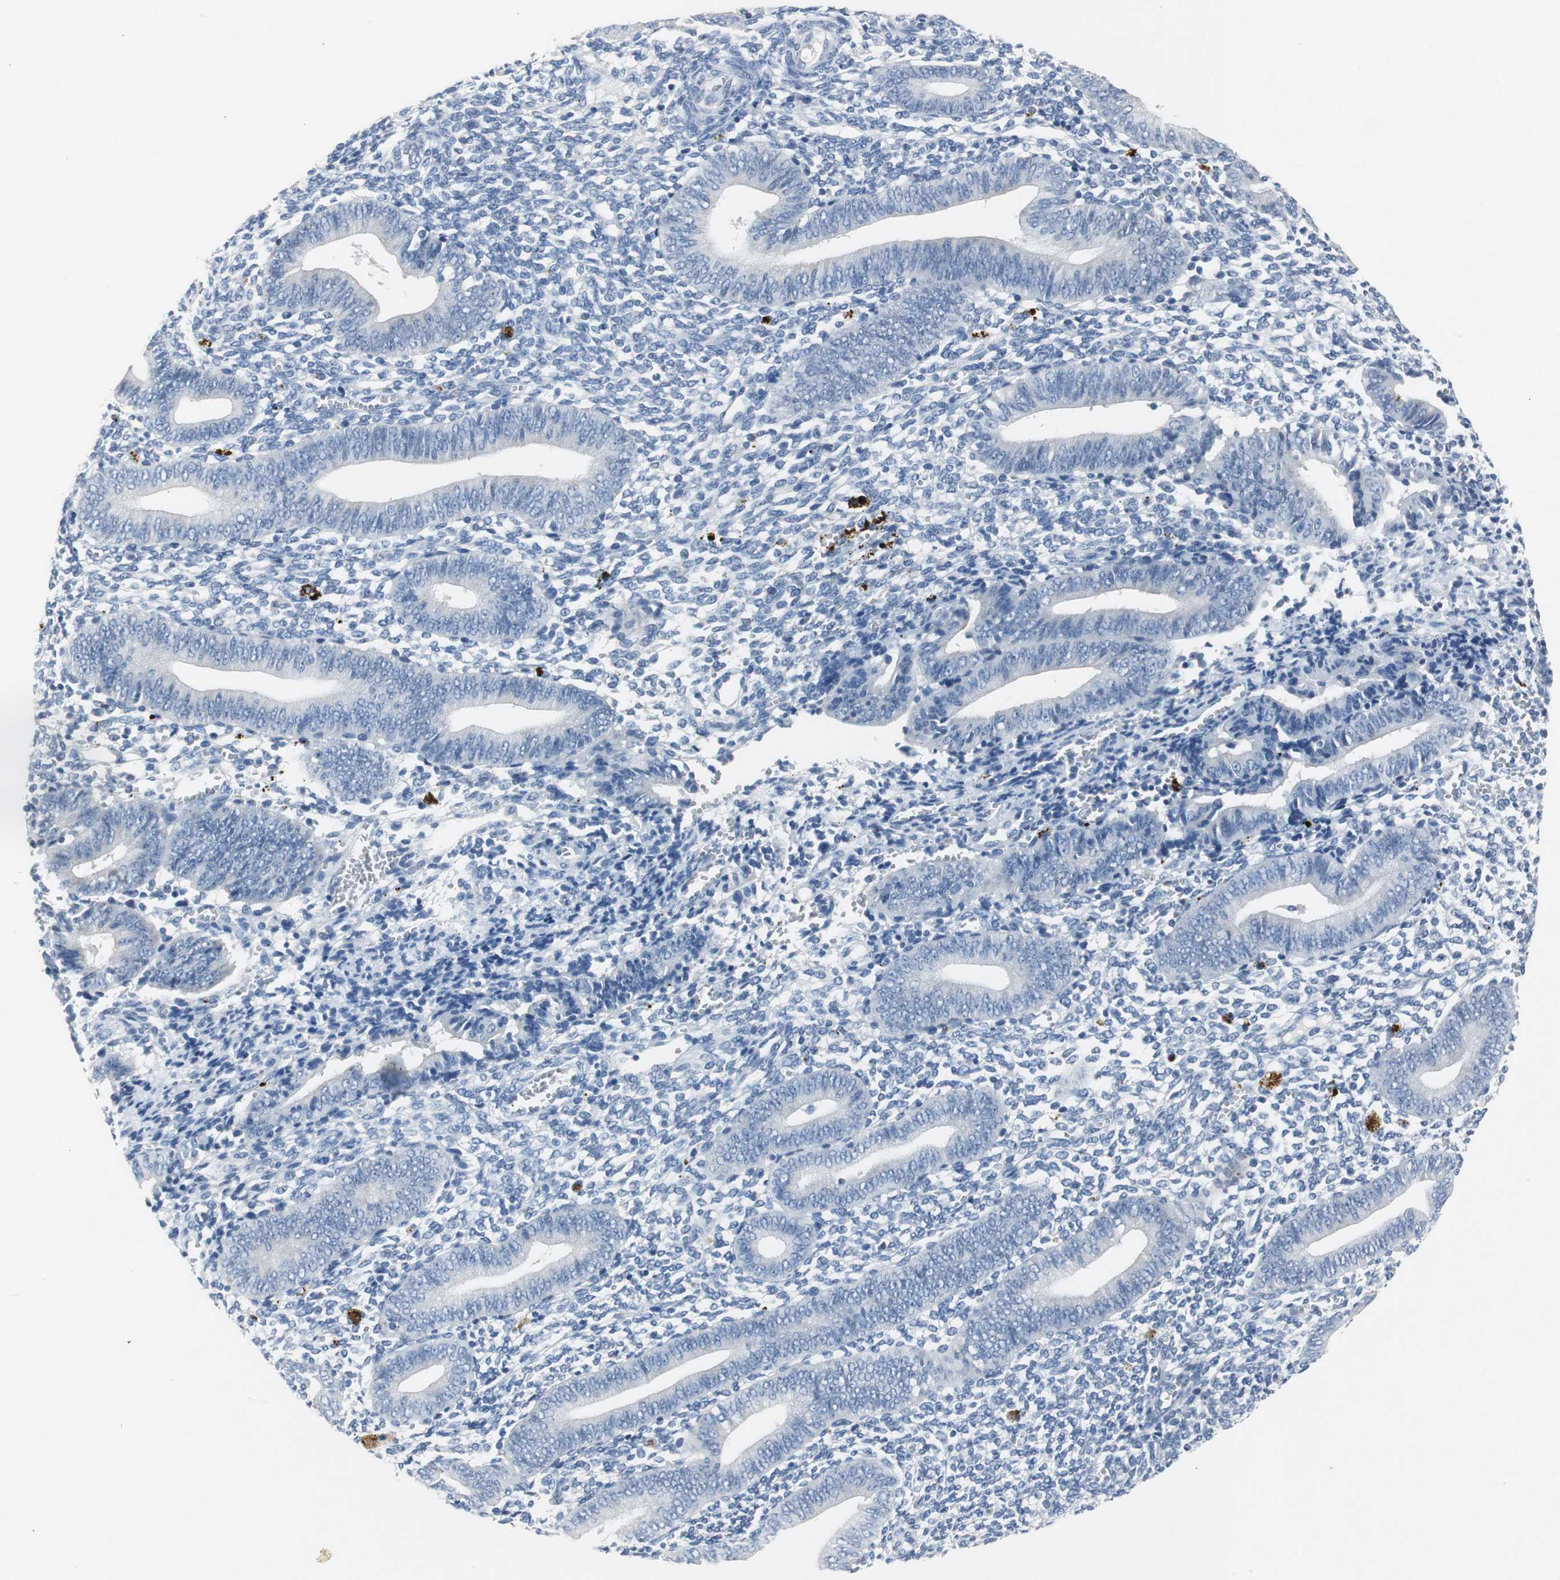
{"staining": {"intensity": "negative", "quantity": "none", "location": "none"}, "tissue": "endometrium", "cell_type": "Cells in endometrial stroma", "image_type": "normal", "snomed": [{"axis": "morphology", "description": "Normal tissue, NOS"}, {"axis": "topography", "description": "Uterus"}, {"axis": "topography", "description": "Endometrium"}], "caption": "An immunohistochemistry (IHC) photomicrograph of normal endometrium is shown. There is no staining in cells in endometrial stroma of endometrium. The staining is performed using DAB brown chromogen with nuclei counter-stained in using hematoxylin.", "gene": "LRP2", "patient": {"sex": "female", "age": 33}}